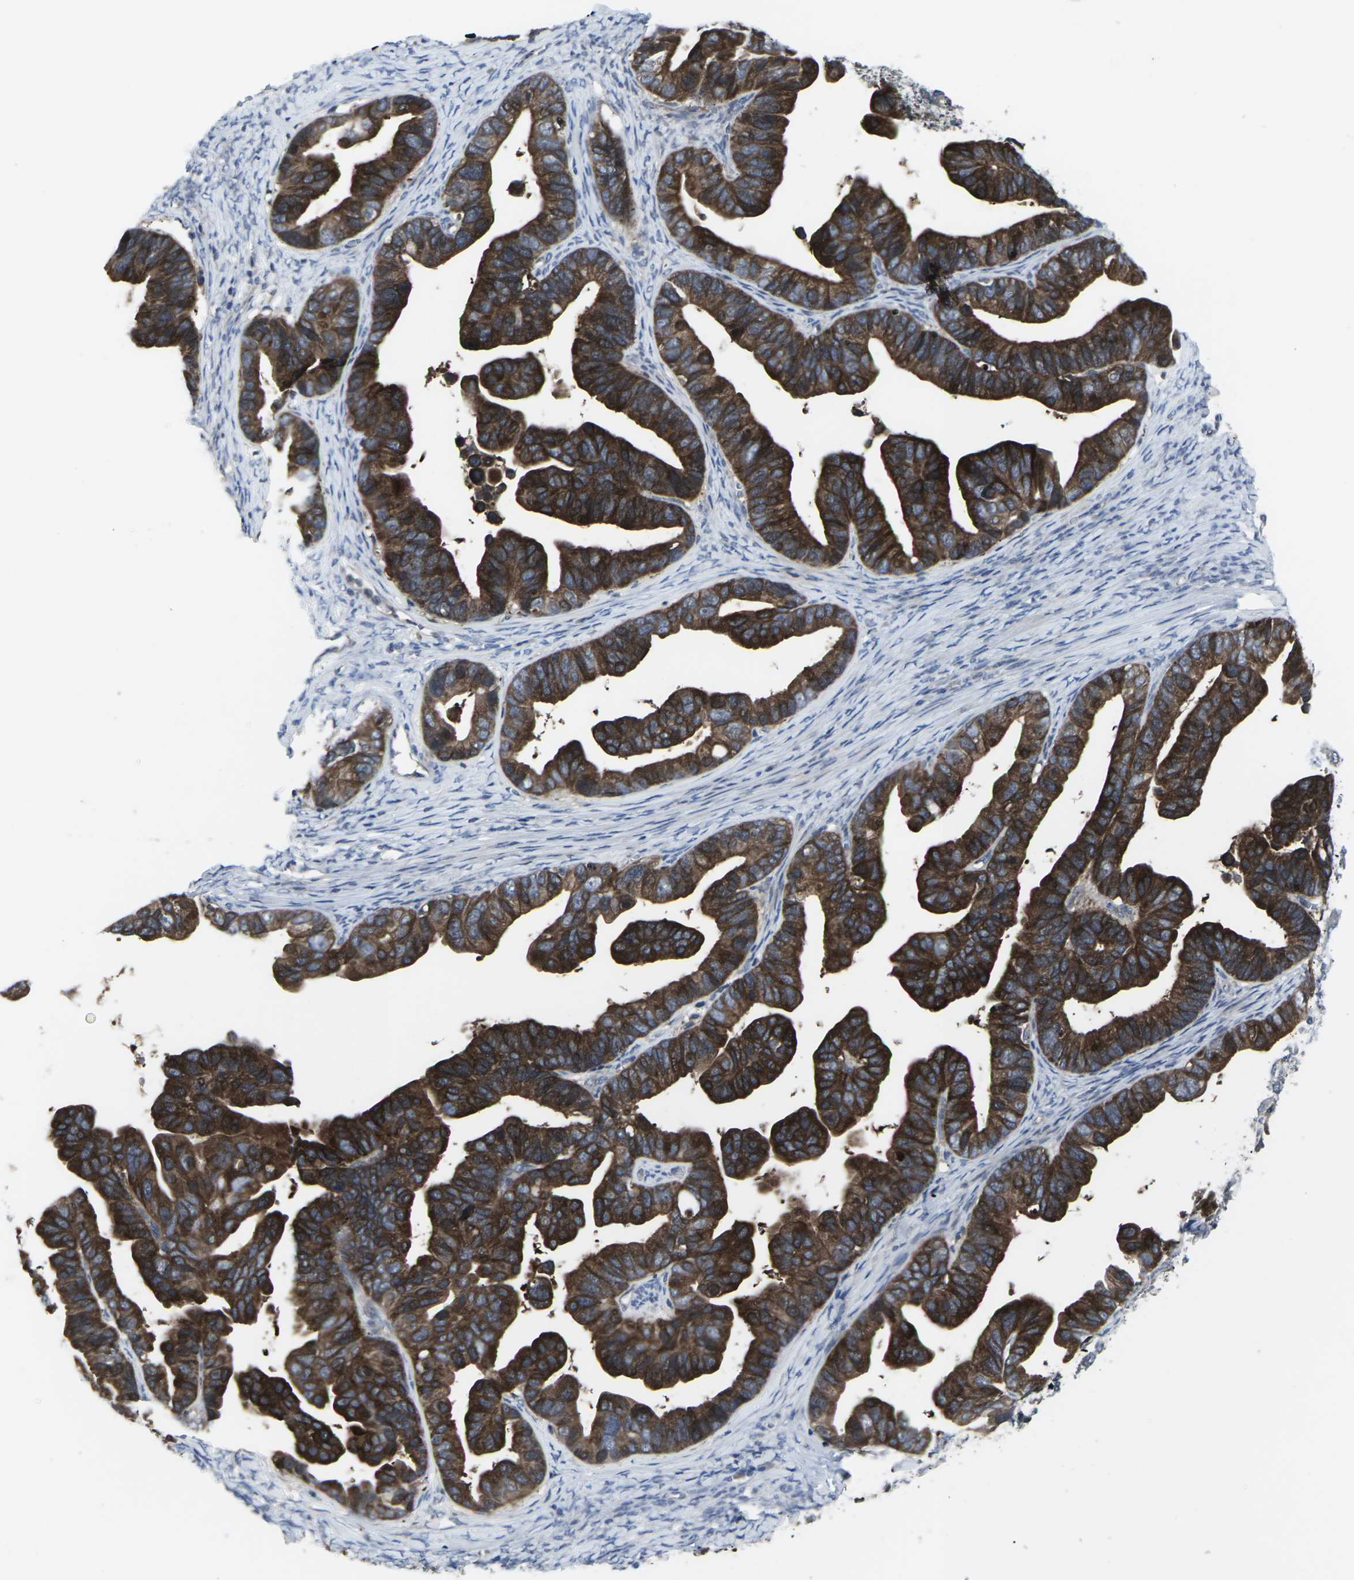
{"staining": {"intensity": "strong", "quantity": ">75%", "location": "cytoplasmic/membranous"}, "tissue": "ovarian cancer", "cell_type": "Tumor cells", "image_type": "cancer", "snomed": [{"axis": "morphology", "description": "Cystadenocarcinoma, serous, NOS"}, {"axis": "topography", "description": "Ovary"}], "caption": "Ovarian serous cystadenocarcinoma was stained to show a protein in brown. There is high levels of strong cytoplasmic/membranous expression in approximately >75% of tumor cells.", "gene": "HPRT1", "patient": {"sex": "female", "age": 56}}